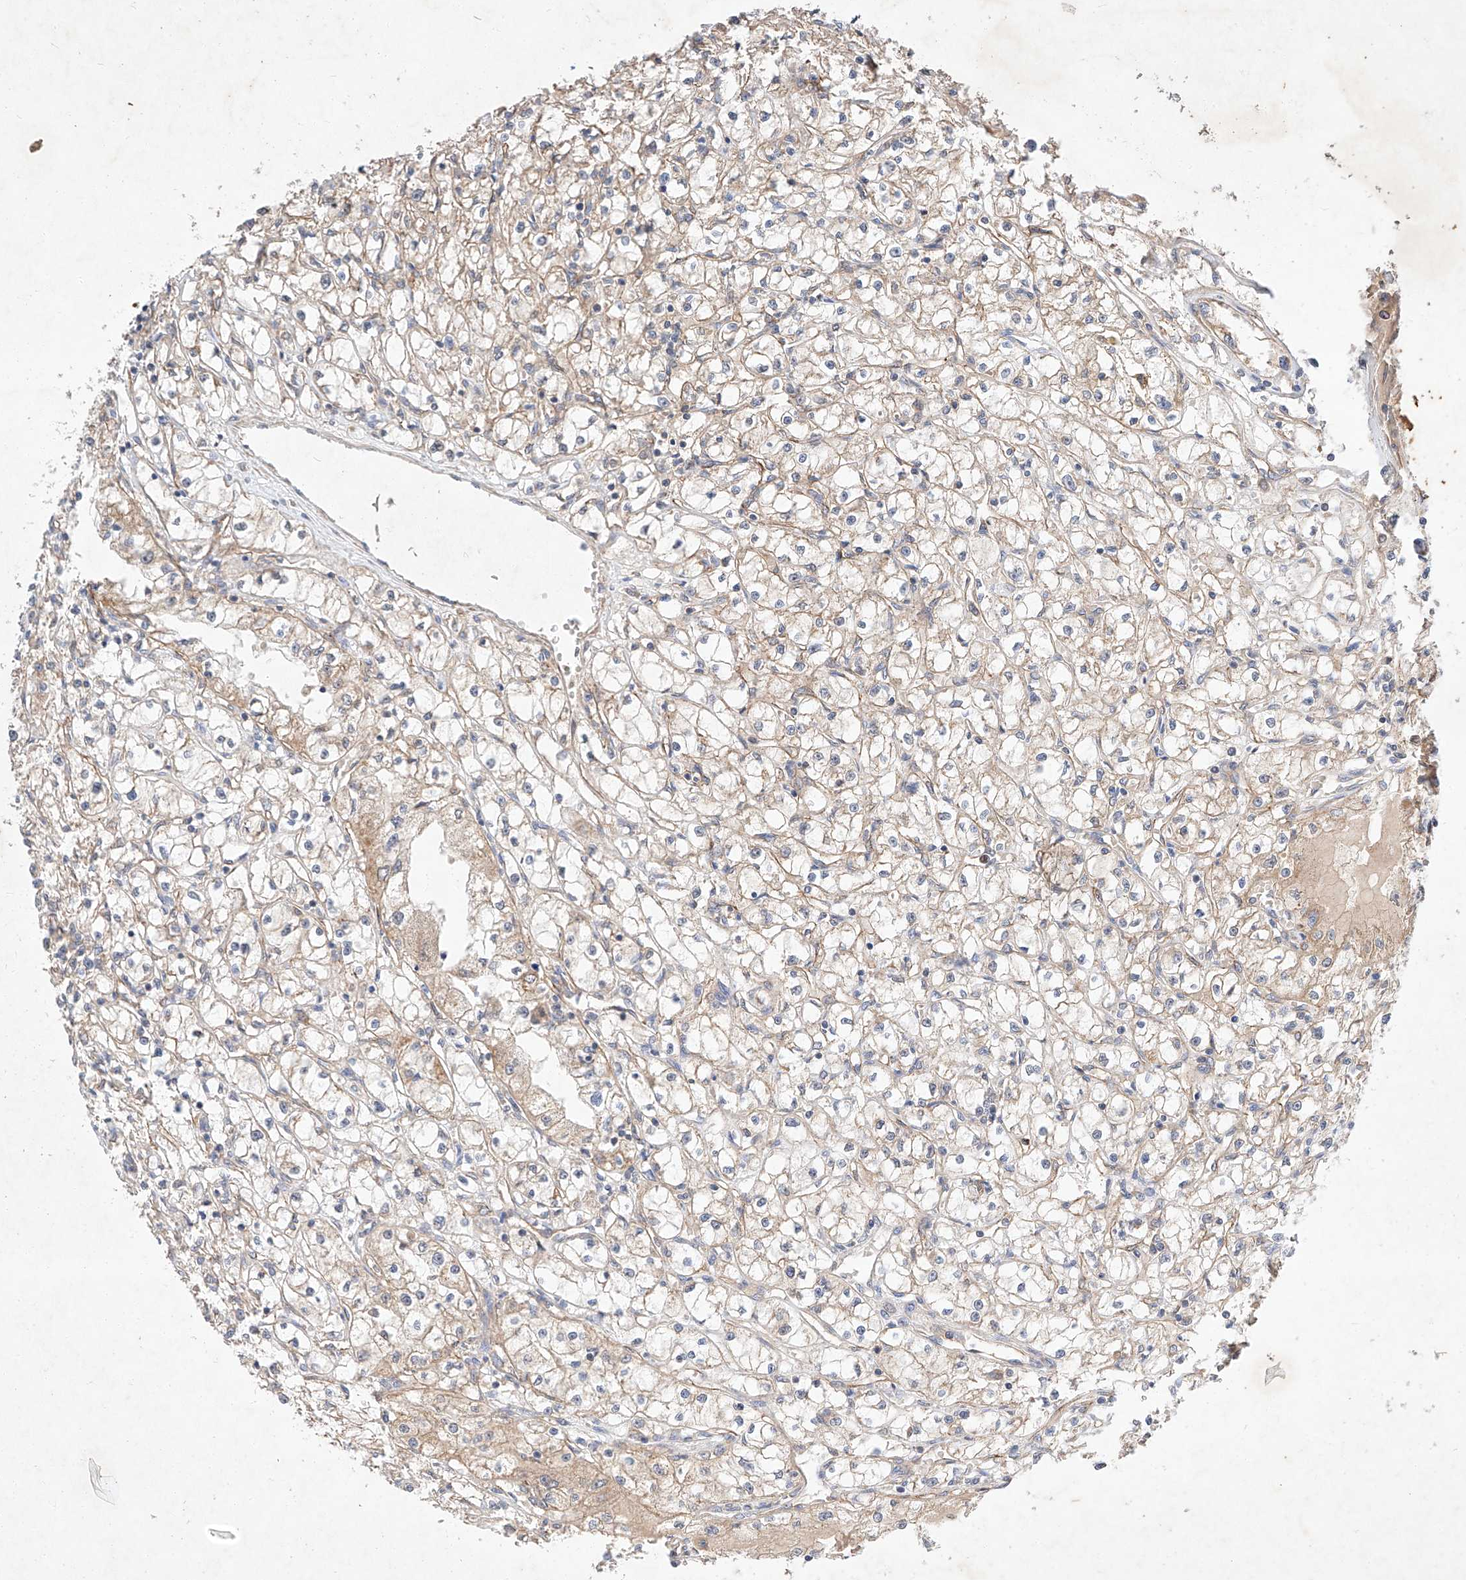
{"staining": {"intensity": "weak", "quantity": "25%-75%", "location": "cytoplasmic/membranous"}, "tissue": "renal cancer", "cell_type": "Tumor cells", "image_type": "cancer", "snomed": [{"axis": "morphology", "description": "Adenocarcinoma, NOS"}, {"axis": "topography", "description": "Kidney"}], "caption": "Tumor cells demonstrate low levels of weak cytoplasmic/membranous expression in about 25%-75% of cells in renal adenocarcinoma.", "gene": "C6orf118", "patient": {"sex": "male", "age": 56}}